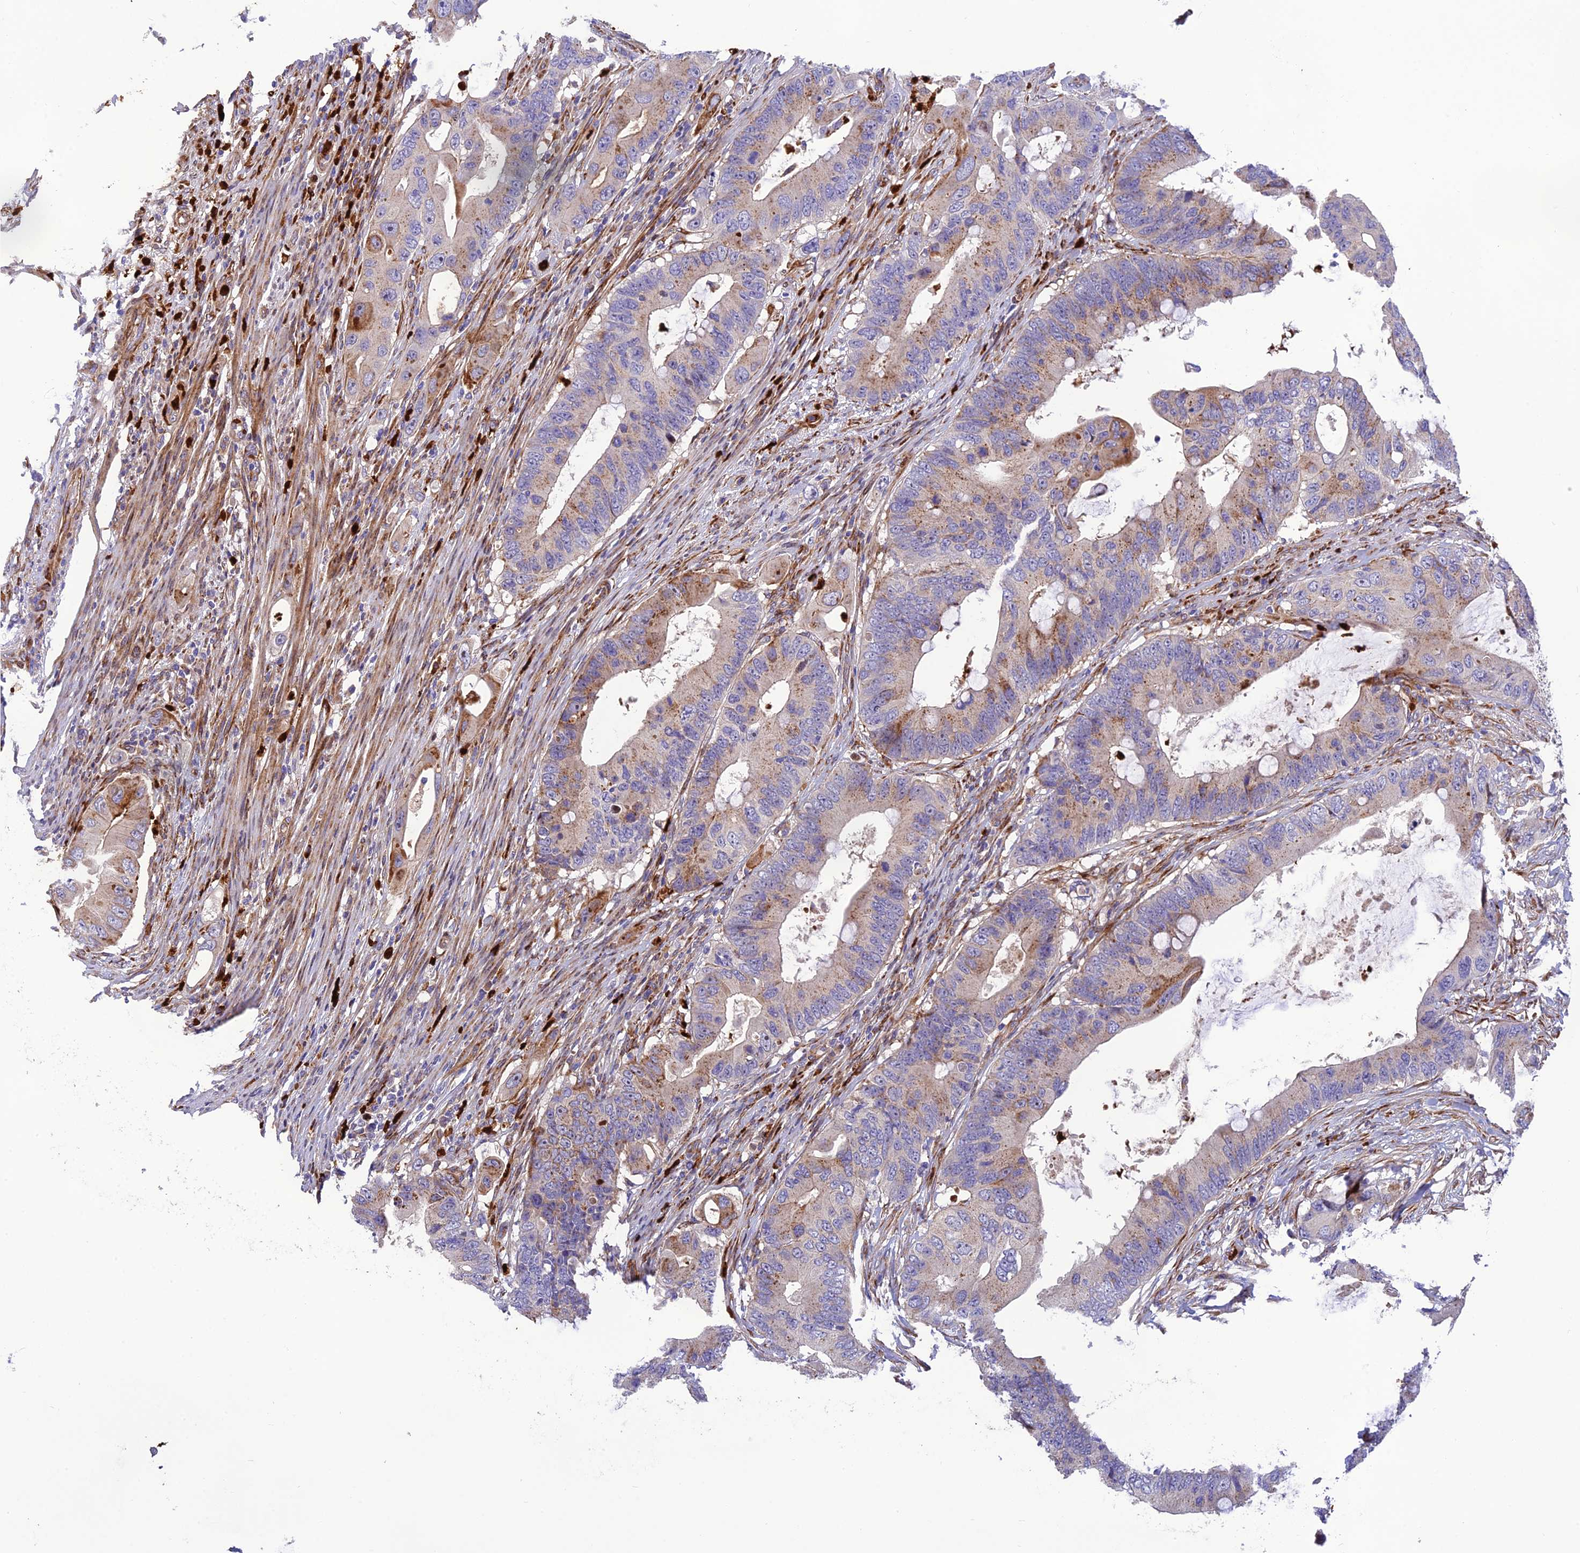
{"staining": {"intensity": "moderate", "quantity": "<25%", "location": "cytoplasmic/membranous"}, "tissue": "colorectal cancer", "cell_type": "Tumor cells", "image_type": "cancer", "snomed": [{"axis": "morphology", "description": "Adenocarcinoma, NOS"}, {"axis": "topography", "description": "Colon"}], "caption": "Protein expression analysis of adenocarcinoma (colorectal) exhibits moderate cytoplasmic/membranous staining in about <25% of tumor cells.", "gene": "CPSF4L", "patient": {"sex": "male", "age": 71}}